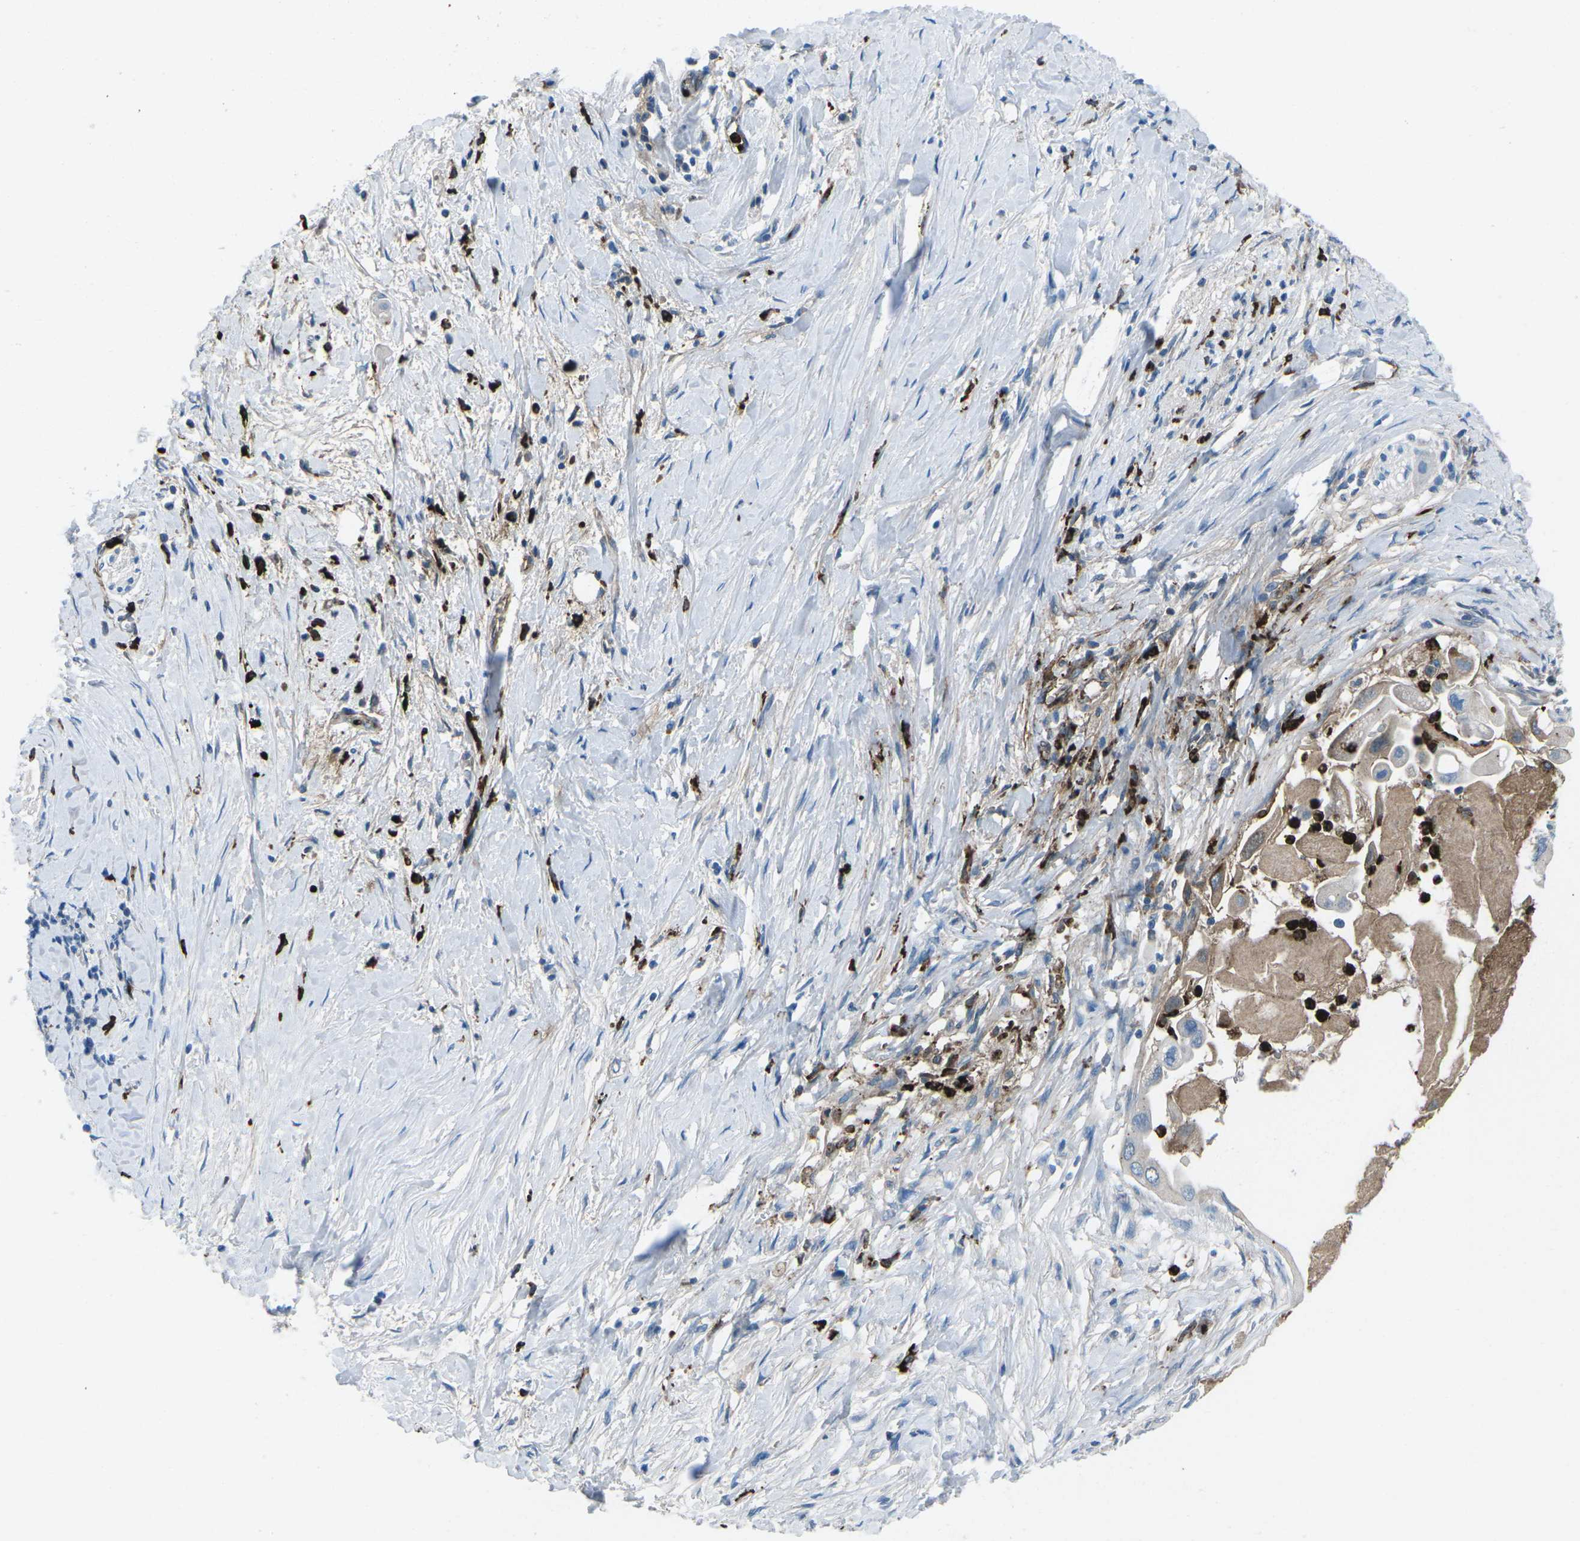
{"staining": {"intensity": "weak", "quantity": "<25%", "location": "cytoplasmic/membranous"}, "tissue": "pancreatic cancer", "cell_type": "Tumor cells", "image_type": "cancer", "snomed": [{"axis": "morphology", "description": "Adenocarcinoma, NOS"}, {"axis": "topography", "description": "Pancreas"}], "caption": "Immunohistochemical staining of pancreatic cancer (adenocarcinoma) exhibits no significant positivity in tumor cells. Nuclei are stained in blue.", "gene": "FCN1", "patient": {"sex": "male", "age": 55}}